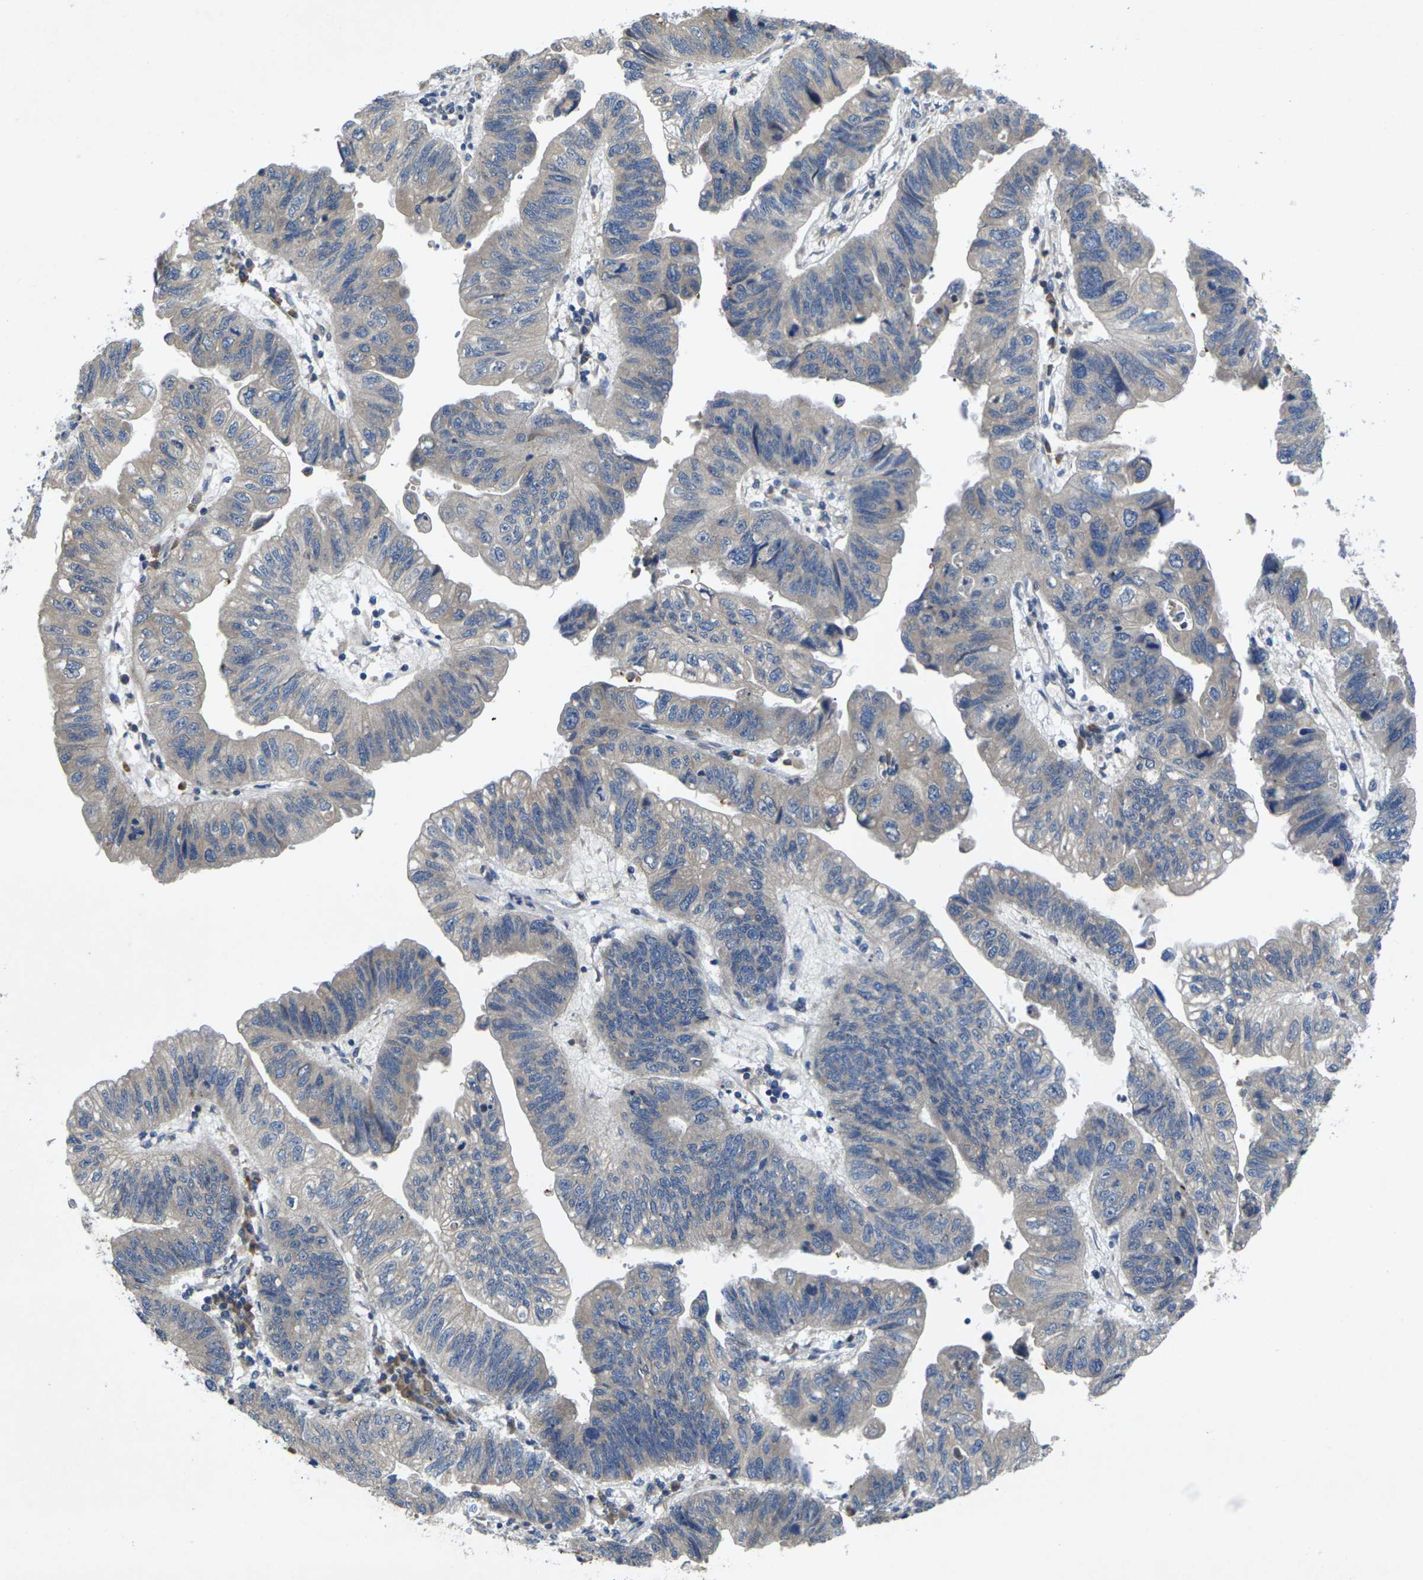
{"staining": {"intensity": "weak", "quantity": "<25%", "location": "cytoplasmic/membranous"}, "tissue": "stomach cancer", "cell_type": "Tumor cells", "image_type": "cancer", "snomed": [{"axis": "morphology", "description": "Adenocarcinoma, NOS"}, {"axis": "topography", "description": "Stomach"}], "caption": "There is no significant expression in tumor cells of stomach adenocarcinoma. (Stains: DAB (3,3'-diaminobenzidine) IHC with hematoxylin counter stain, Microscopy: brightfield microscopy at high magnification).", "gene": "KIF1B", "patient": {"sex": "male", "age": 59}}